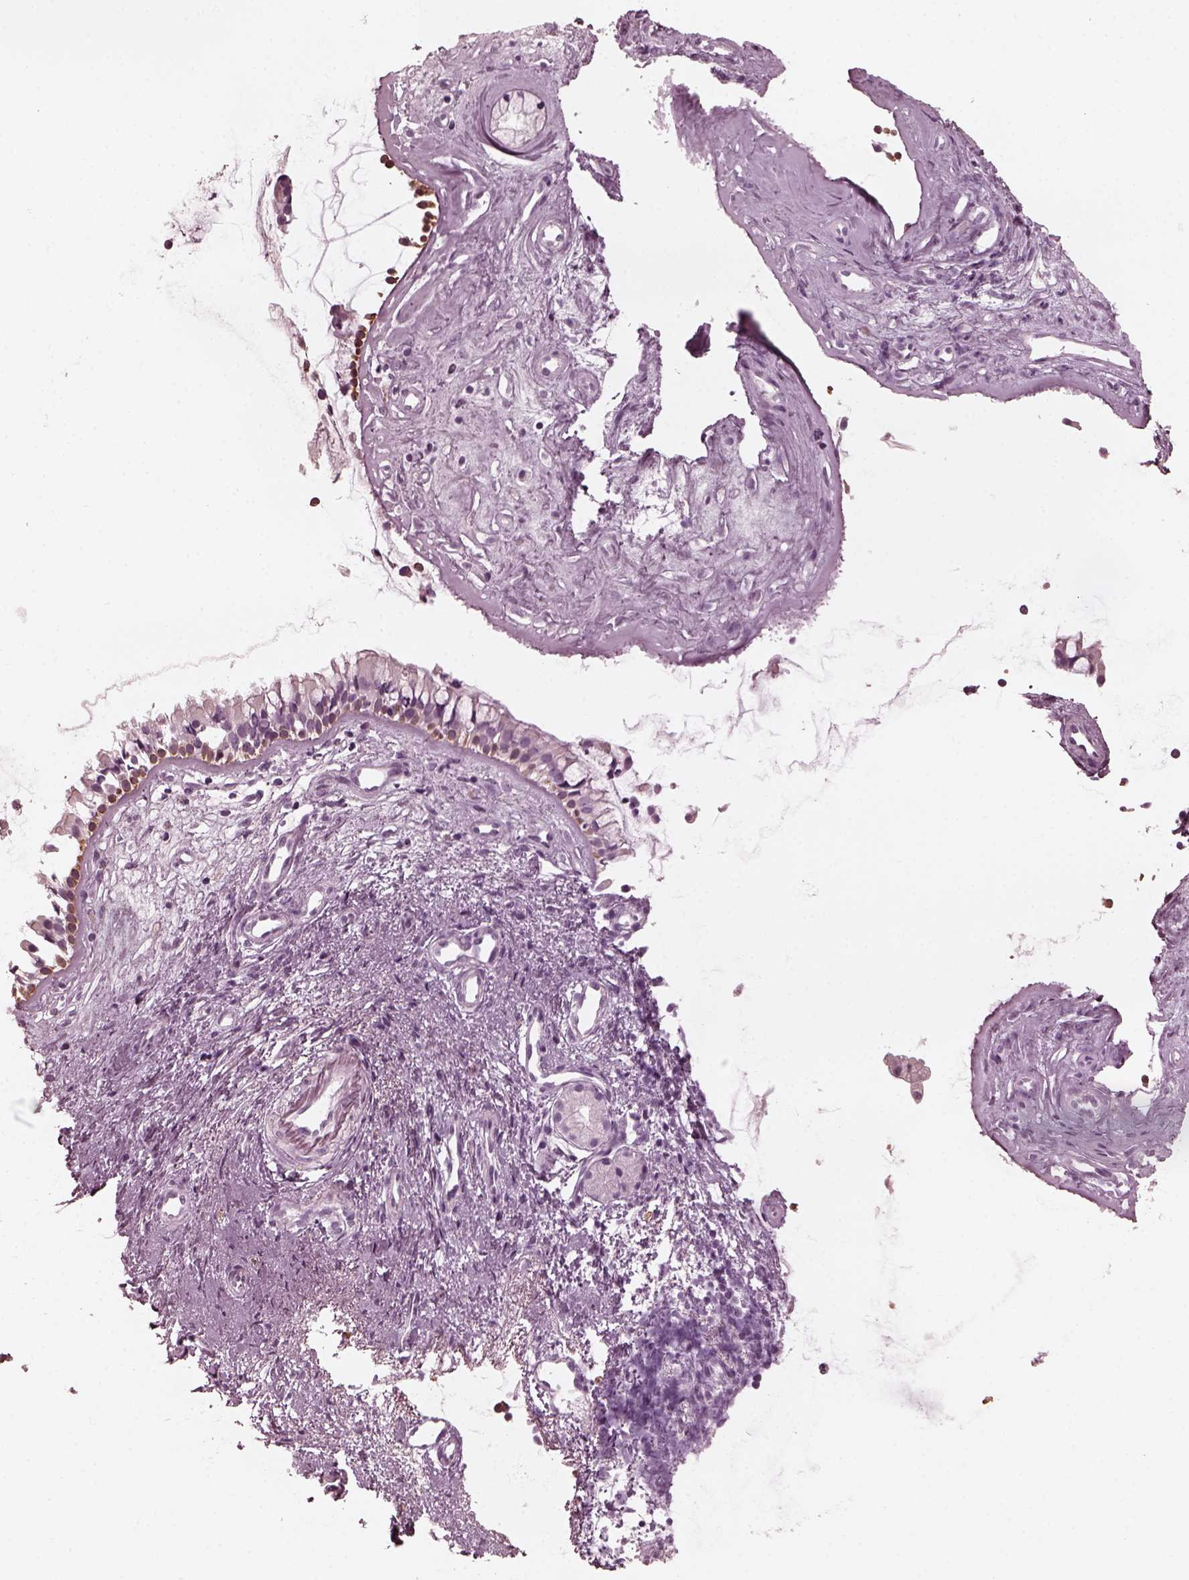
{"staining": {"intensity": "moderate", "quantity": "25%-75%", "location": "cytoplasmic/membranous"}, "tissue": "nasopharynx", "cell_type": "Respiratory epithelial cells", "image_type": "normal", "snomed": [{"axis": "morphology", "description": "Normal tissue, NOS"}, {"axis": "topography", "description": "Nasopharynx"}], "caption": "Protein expression analysis of unremarkable nasopharynx exhibits moderate cytoplasmic/membranous staining in about 25%-75% of respiratory epithelial cells.", "gene": "GRM6", "patient": {"sex": "female", "age": 52}}